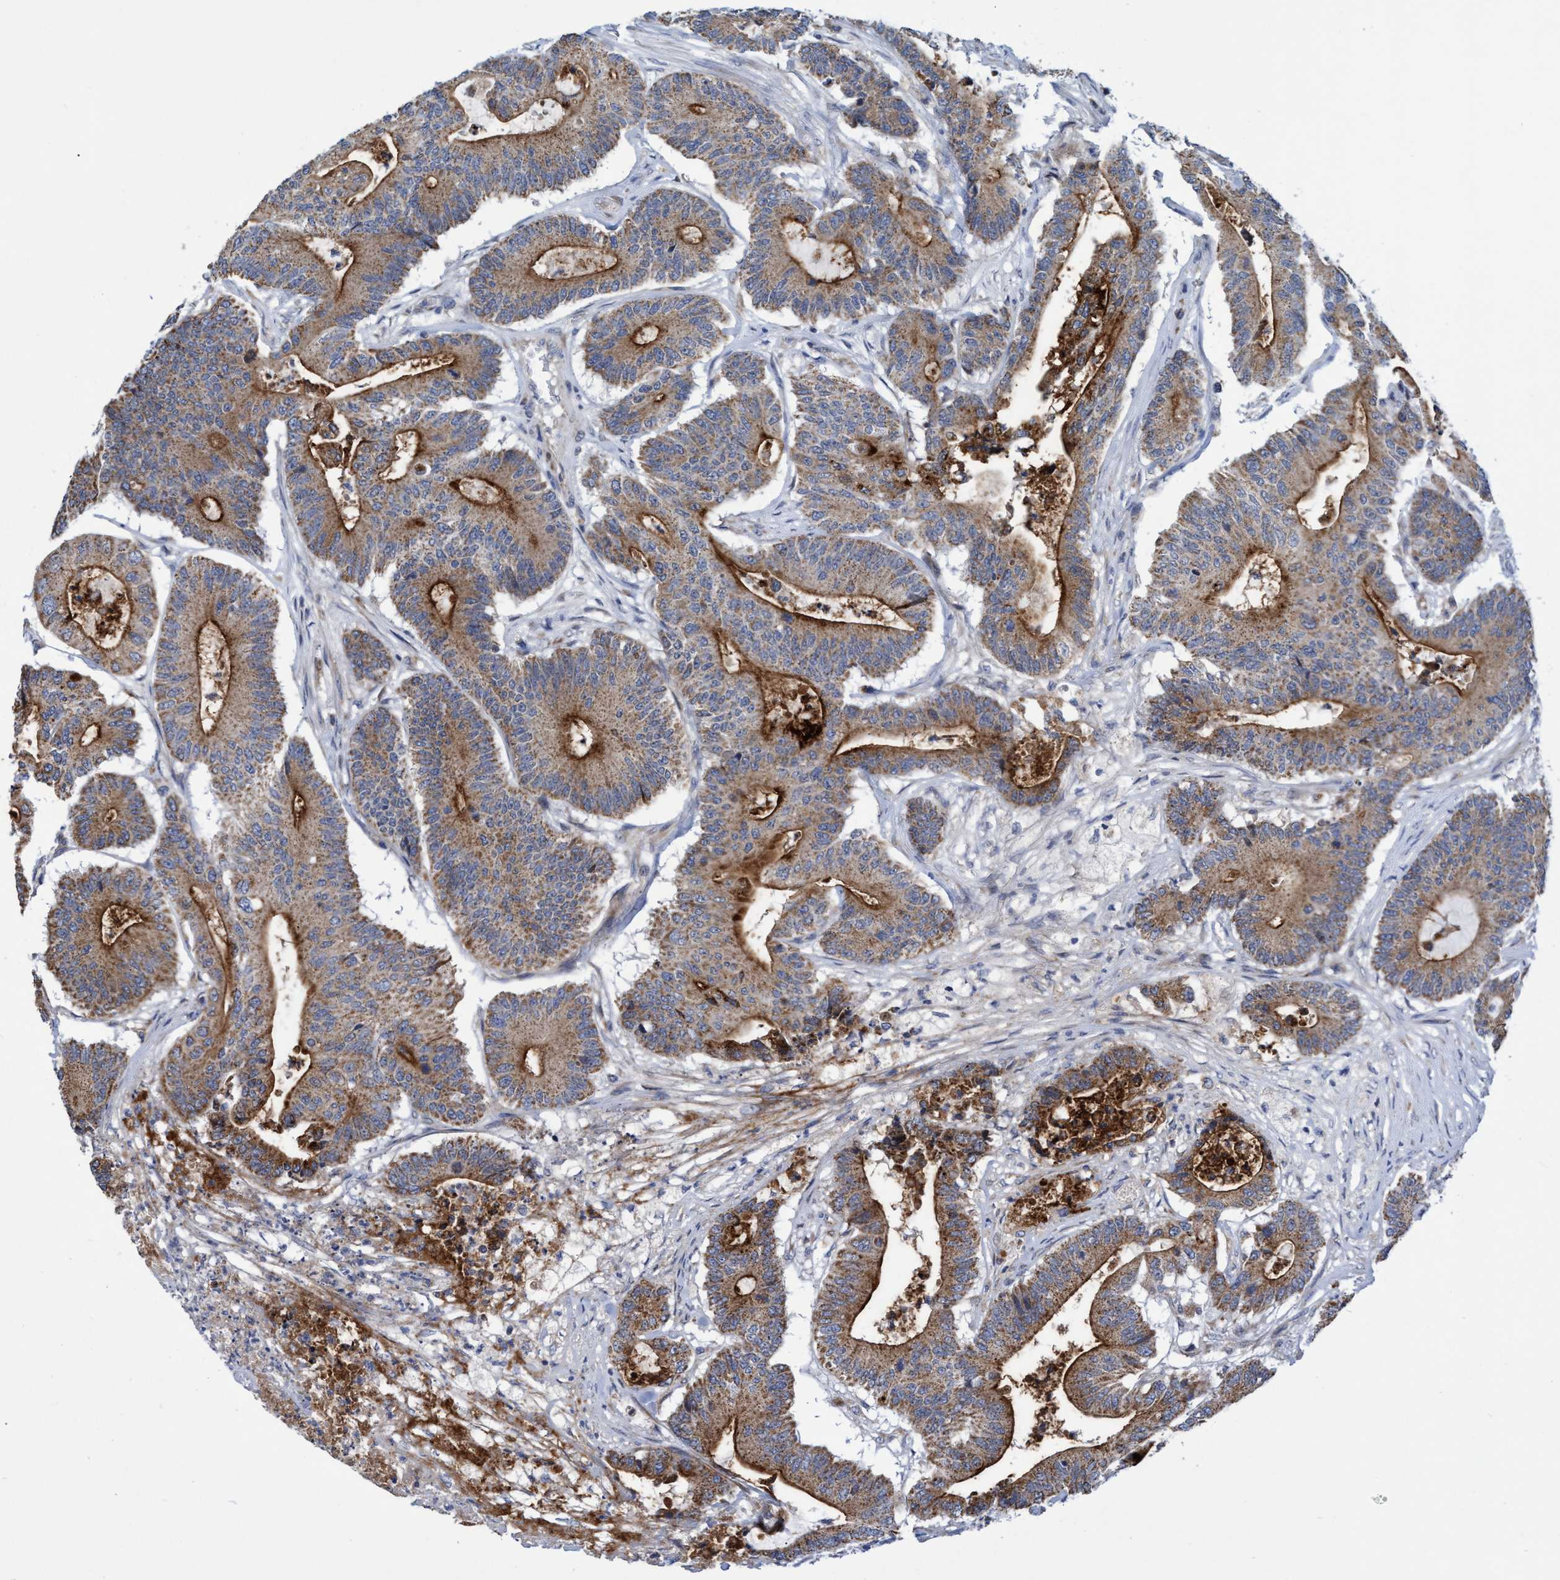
{"staining": {"intensity": "moderate", "quantity": ">75%", "location": "cytoplasmic/membranous"}, "tissue": "colorectal cancer", "cell_type": "Tumor cells", "image_type": "cancer", "snomed": [{"axis": "morphology", "description": "Adenocarcinoma, NOS"}, {"axis": "topography", "description": "Colon"}], "caption": "Immunohistochemical staining of human adenocarcinoma (colorectal) displays medium levels of moderate cytoplasmic/membranous protein expression in about >75% of tumor cells. Nuclei are stained in blue.", "gene": "NAT16", "patient": {"sex": "female", "age": 84}}